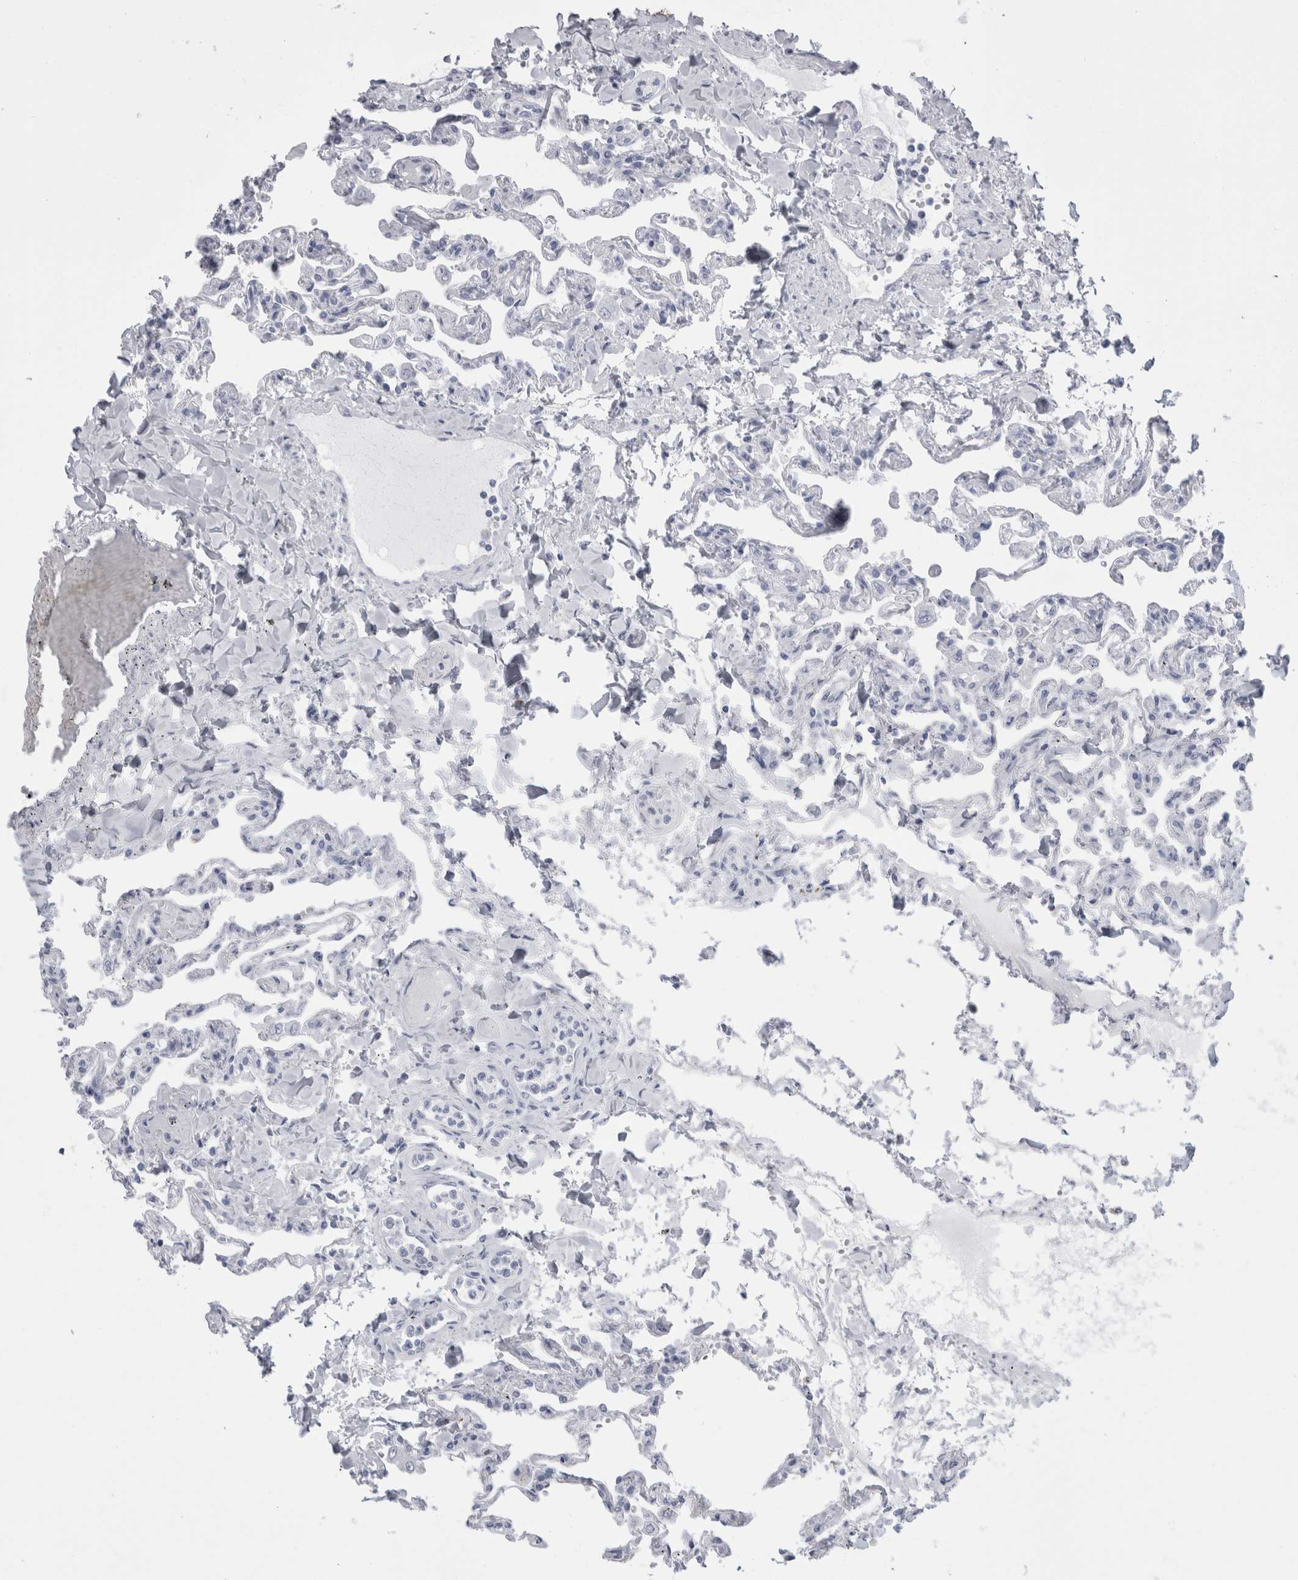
{"staining": {"intensity": "negative", "quantity": "none", "location": "none"}, "tissue": "lung", "cell_type": "Alveolar cells", "image_type": "normal", "snomed": [{"axis": "morphology", "description": "Normal tissue, NOS"}, {"axis": "topography", "description": "Lung"}], "caption": "This is an immunohistochemistry (IHC) photomicrograph of benign lung. There is no staining in alveolar cells.", "gene": "GATM", "patient": {"sex": "male", "age": 21}}